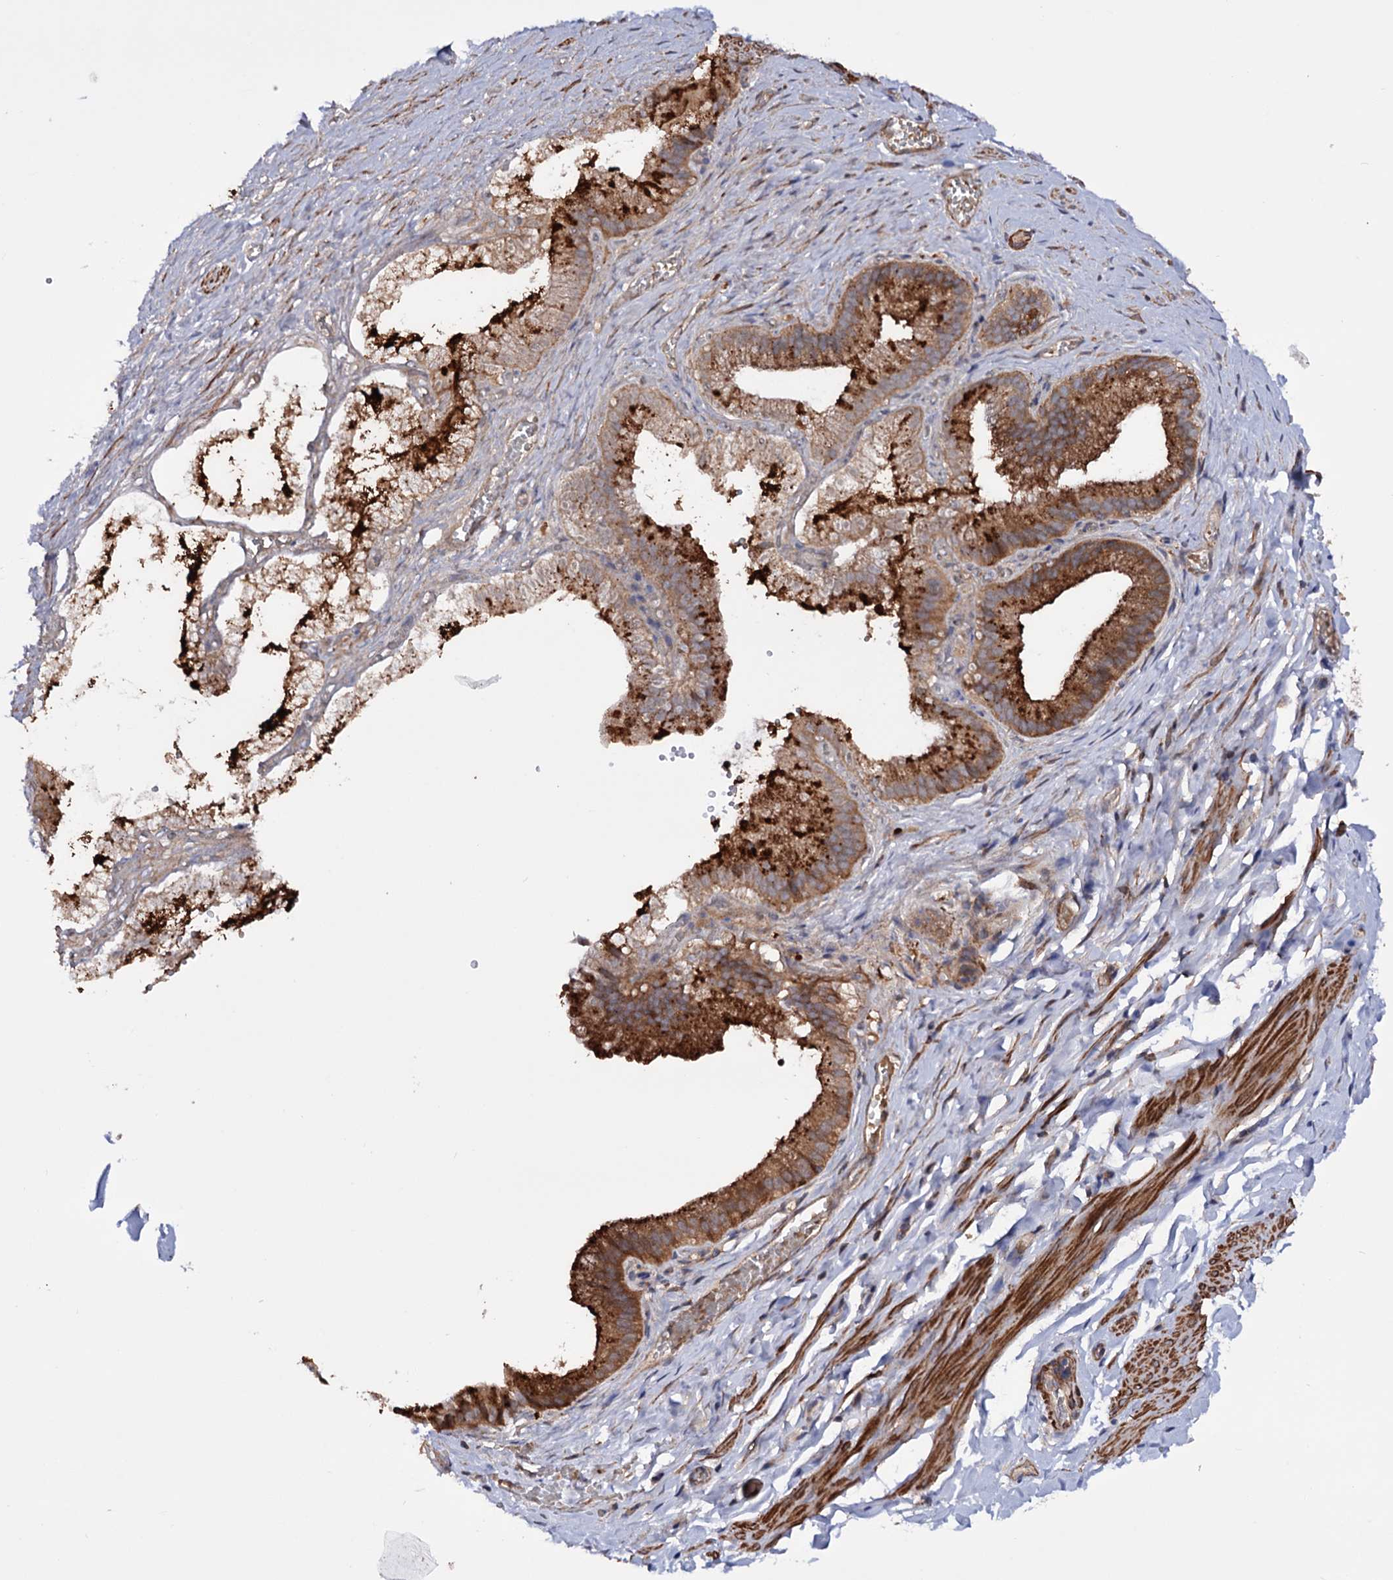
{"staining": {"intensity": "moderate", "quantity": "<25%", "location": "cytoplasmic/membranous"}, "tissue": "adipose tissue", "cell_type": "Adipocytes", "image_type": "normal", "snomed": [{"axis": "morphology", "description": "Normal tissue, NOS"}, {"axis": "topography", "description": "Gallbladder"}, {"axis": "topography", "description": "Peripheral nerve tissue"}], "caption": "Adipocytes reveal low levels of moderate cytoplasmic/membranous positivity in about <25% of cells in unremarkable human adipose tissue.", "gene": "FERMT2", "patient": {"sex": "male", "age": 38}}